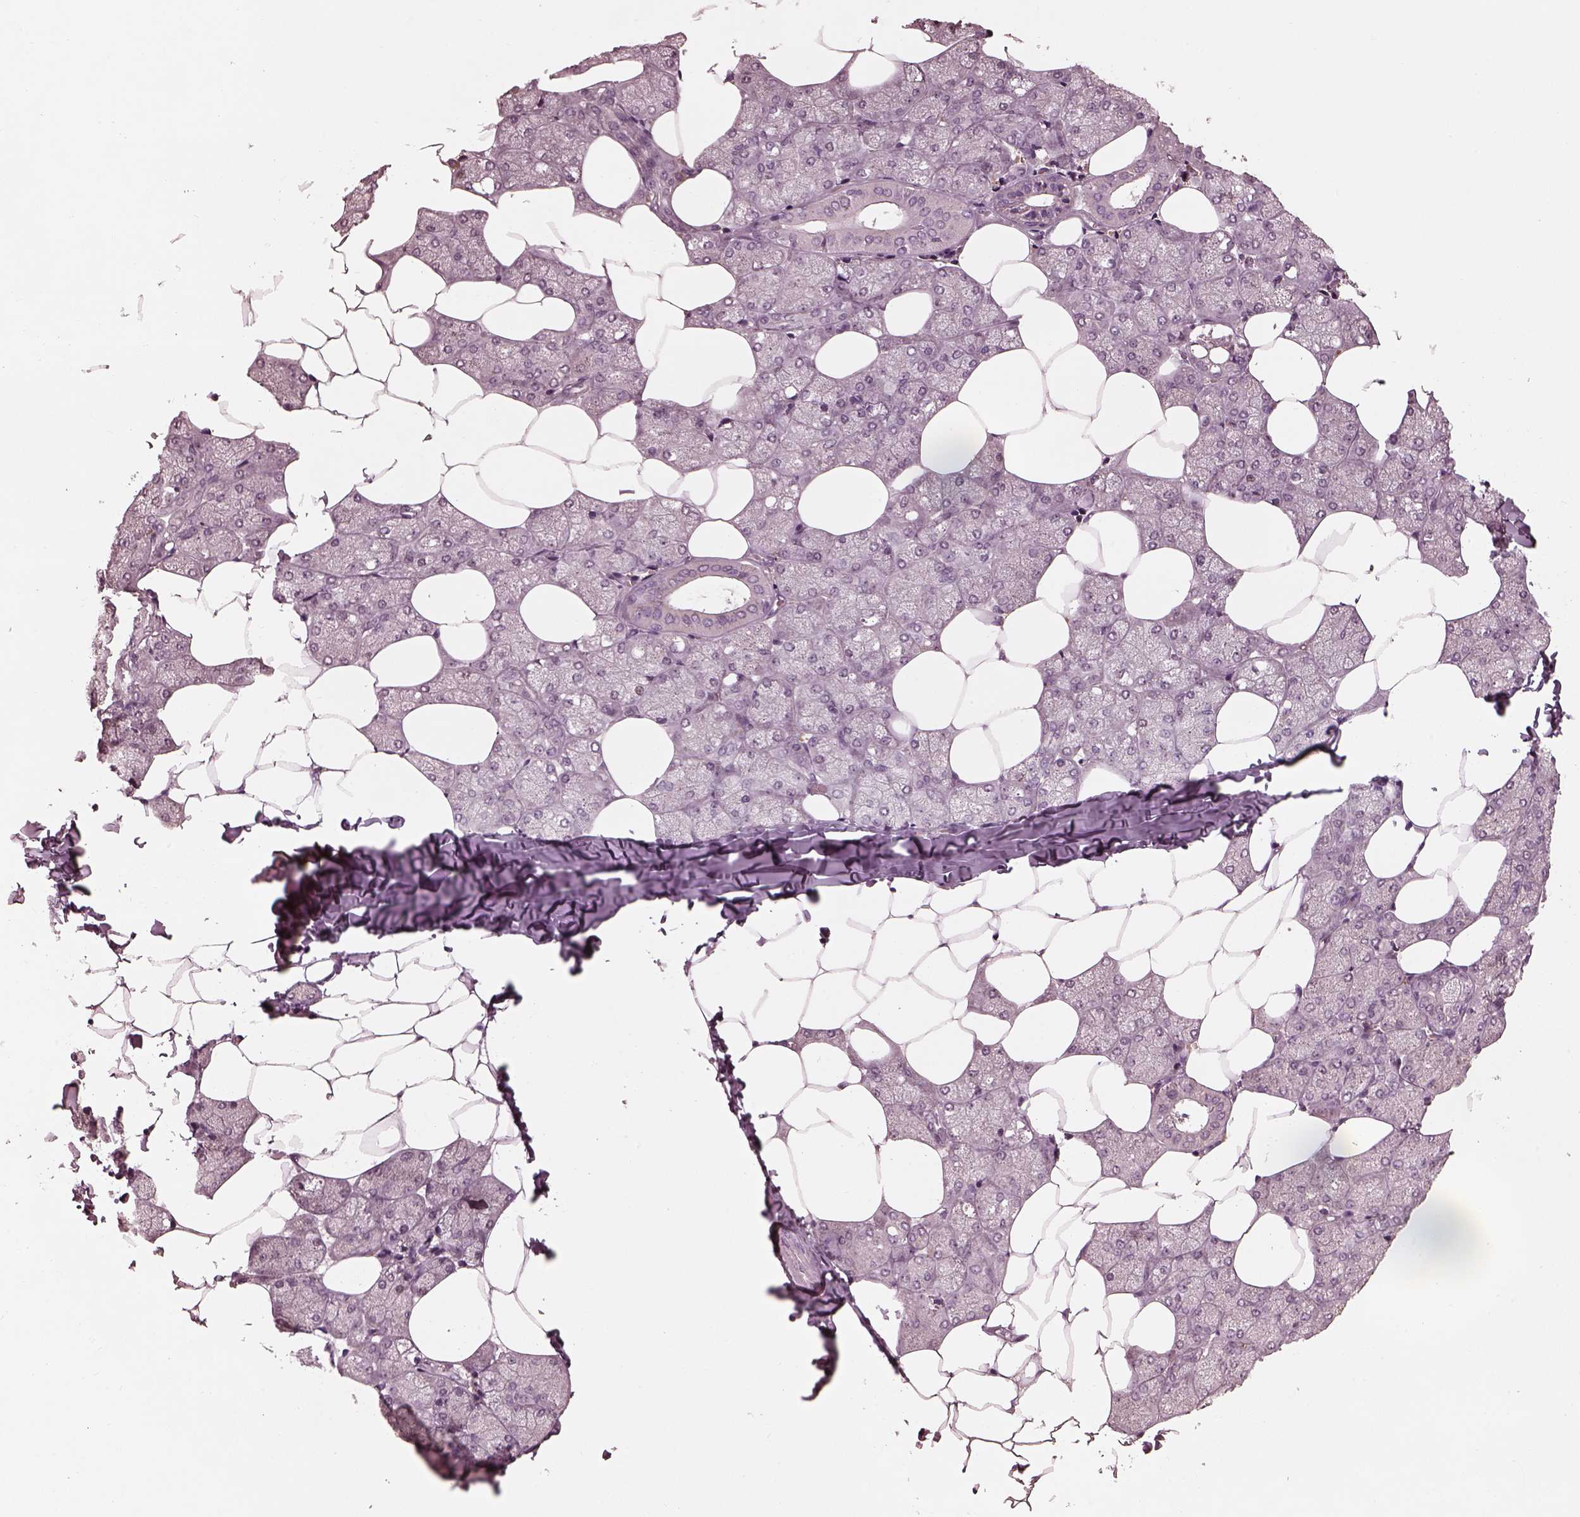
{"staining": {"intensity": "negative", "quantity": "none", "location": "none"}, "tissue": "salivary gland", "cell_type": "Glandular cells", "image_type": "normal", "snomed": [{"axis": "morphology", "description": "Normal tissue, NOS"}, {"axis": "topography", "description": "Salivary gland"}], "caption": "Immunohistochemical staining of normal human salivary gland reveals no significant expression in glandular cells.", "gene": "CALR3", "patient": {"sex": "female", "age": 43}}